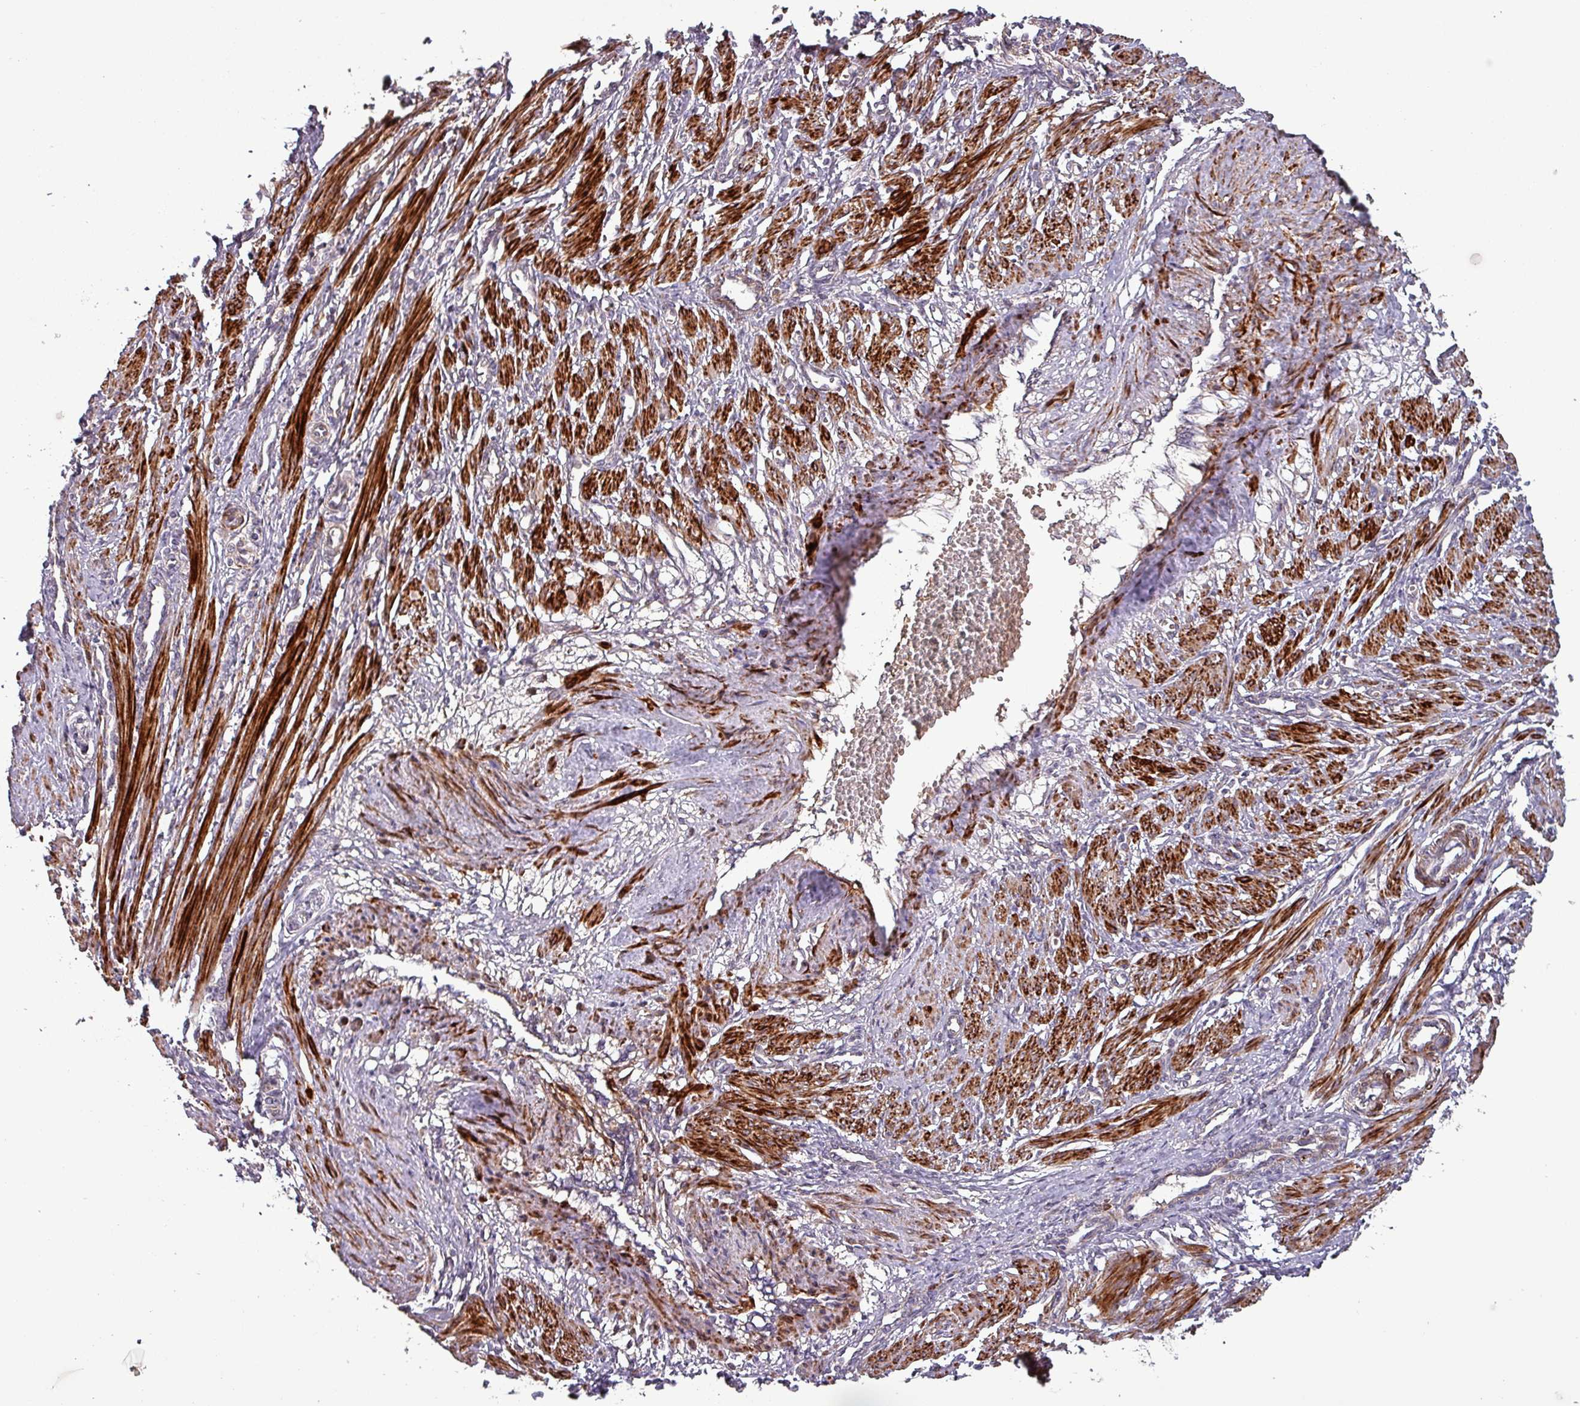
{"staining": {"intensity": "strong", "quantity": ">75%", "location": "cytoplasmic/membranous"}, "tissue": "smooth muscle", "cell_type": "Smooth muscle cells", "image_type": "normal", "snomed": [{"axis": "morphology", "description": "Normal tissue, NOS"}, {"axis": "topography", "description": "Endometrium"}], "caption": "Strong cytoplasmic/membranous positivity is identified in approximately >75% of smooth muscle cells in normal smooth muscle. (DAB (3,3'-diaminobenzidine) = brown stain, brightfield microscopy at high magnification).", "gene": "TPRA1", "patient": {"sex": "female", "age": 33}}